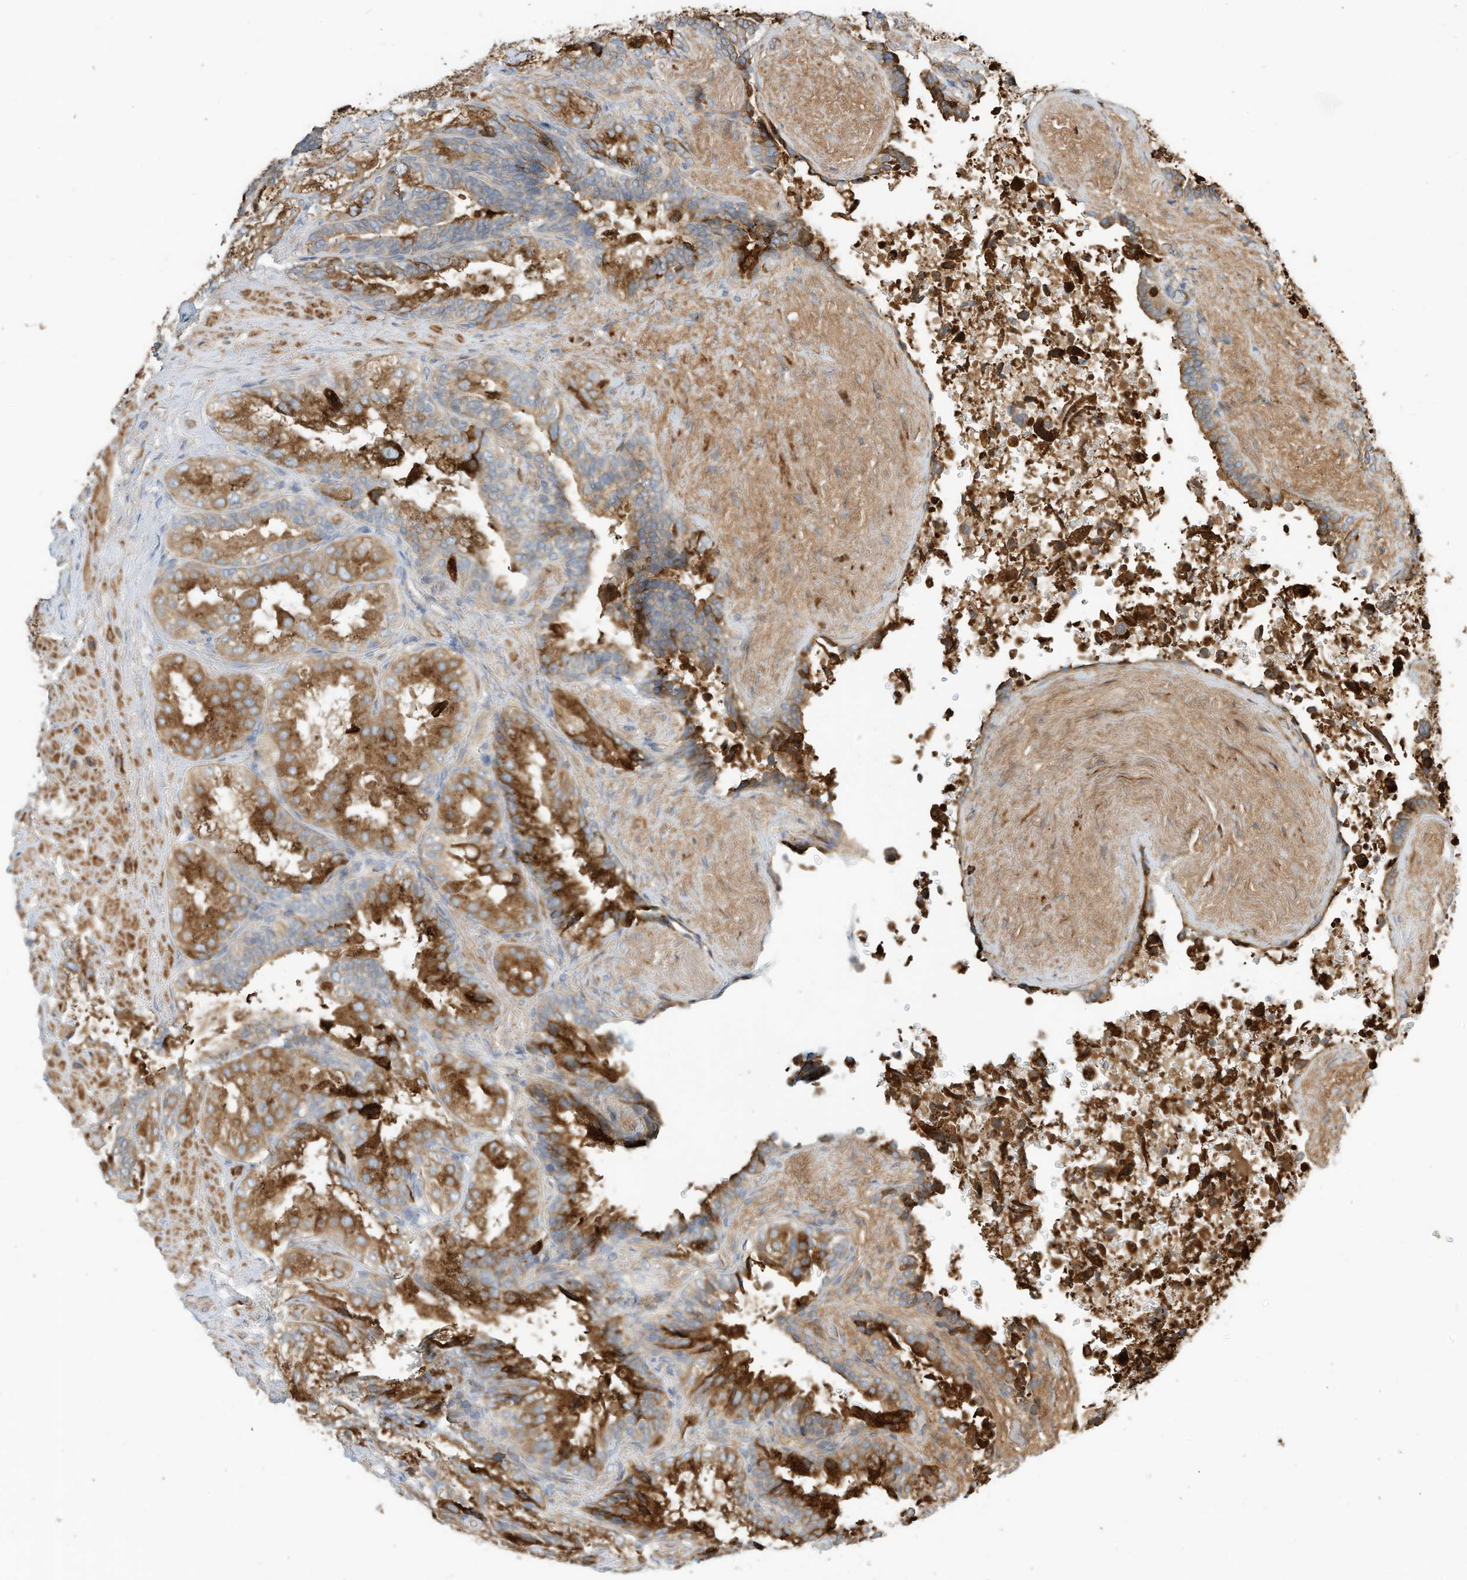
{"staining": {"intensity": "strong", "quantity": ">75%", "location": "cytoplasmic/membranous"}, "tissue": "seminal vesicle", "cell_type": "Glandular cells", "image_type": "normal", "snomed": [{"axis": "morphology", "description": "Normal tissue, NOS"}, {"axis": "topography", "description": "Seminal veicle"}, {"axis": "topography", "description": "Peripheral nerve tissue"}], "caption": "The immunohistochemical stain labels strong cytoplasmic/membranous positivity in glandular cells of unremarkable seminal vesicle. (DAB (3,3'-diaminobenzidine) IHC with brightfield microscopy, high magnification).", "gene": "OFD1", "patient": {"sex": "male", "age": 63}}